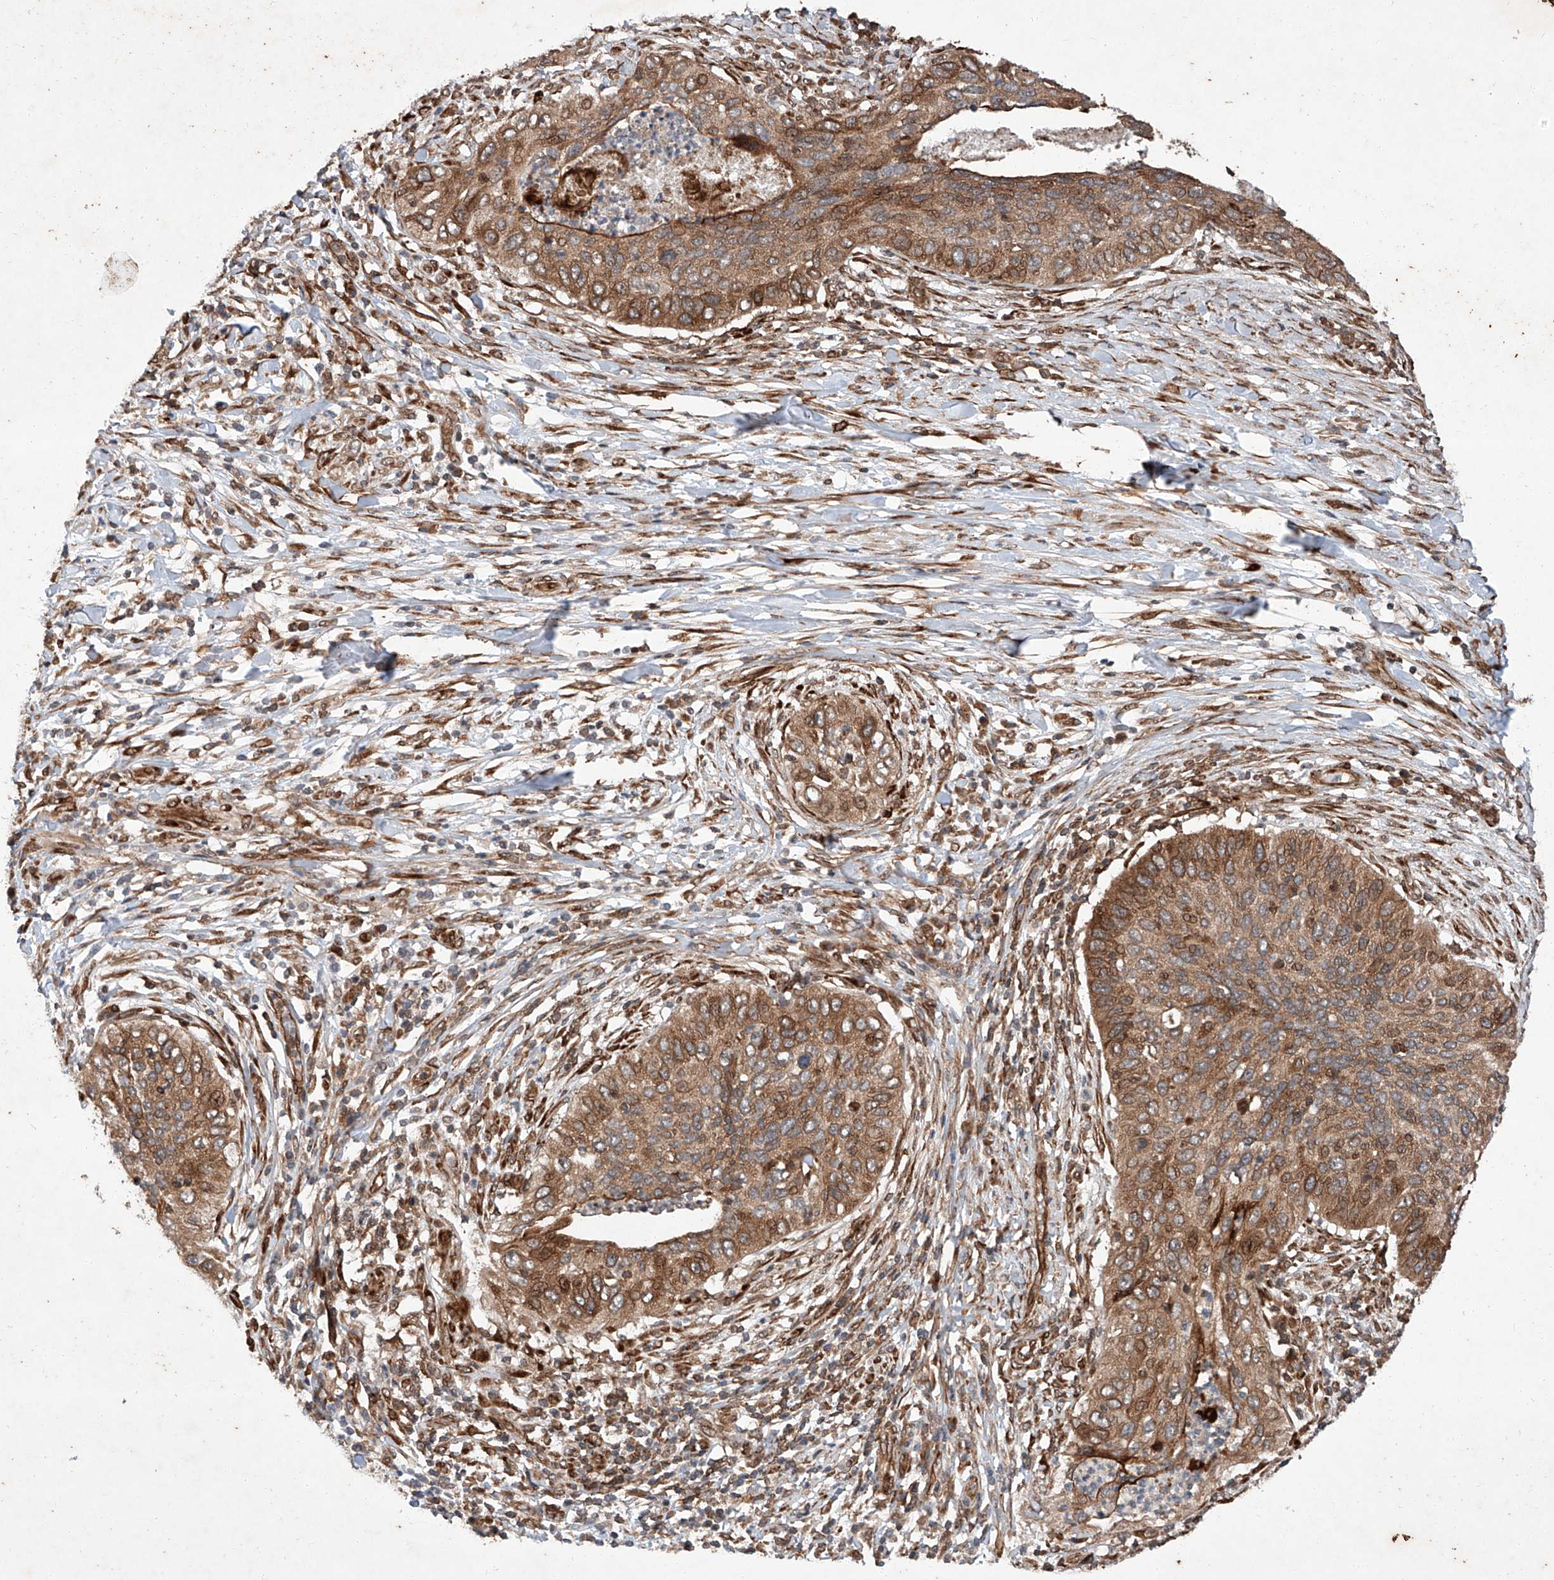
{"staining": {"intensity": "moderate", "quantity": ">75%", "location": "cytoplasmic/membranous"}, "tissue": "cervical cancer", "cell_type": "Tumor cells", "image_type": "cancer", "snomed": [{"axis": "morphology", "description": "Squamous cell carcinoma, NOS"}, {"axis": "topography", "description": "Cervix"}], "caption": "A photomicrograph of human squamous cell carcinoma (cervical) stained for a protein shows moderate cytoplasmic/membranous brown staining in tumor cells.", "gene": "ZFP28", "patient": {"sex": "female", "age": 38}}